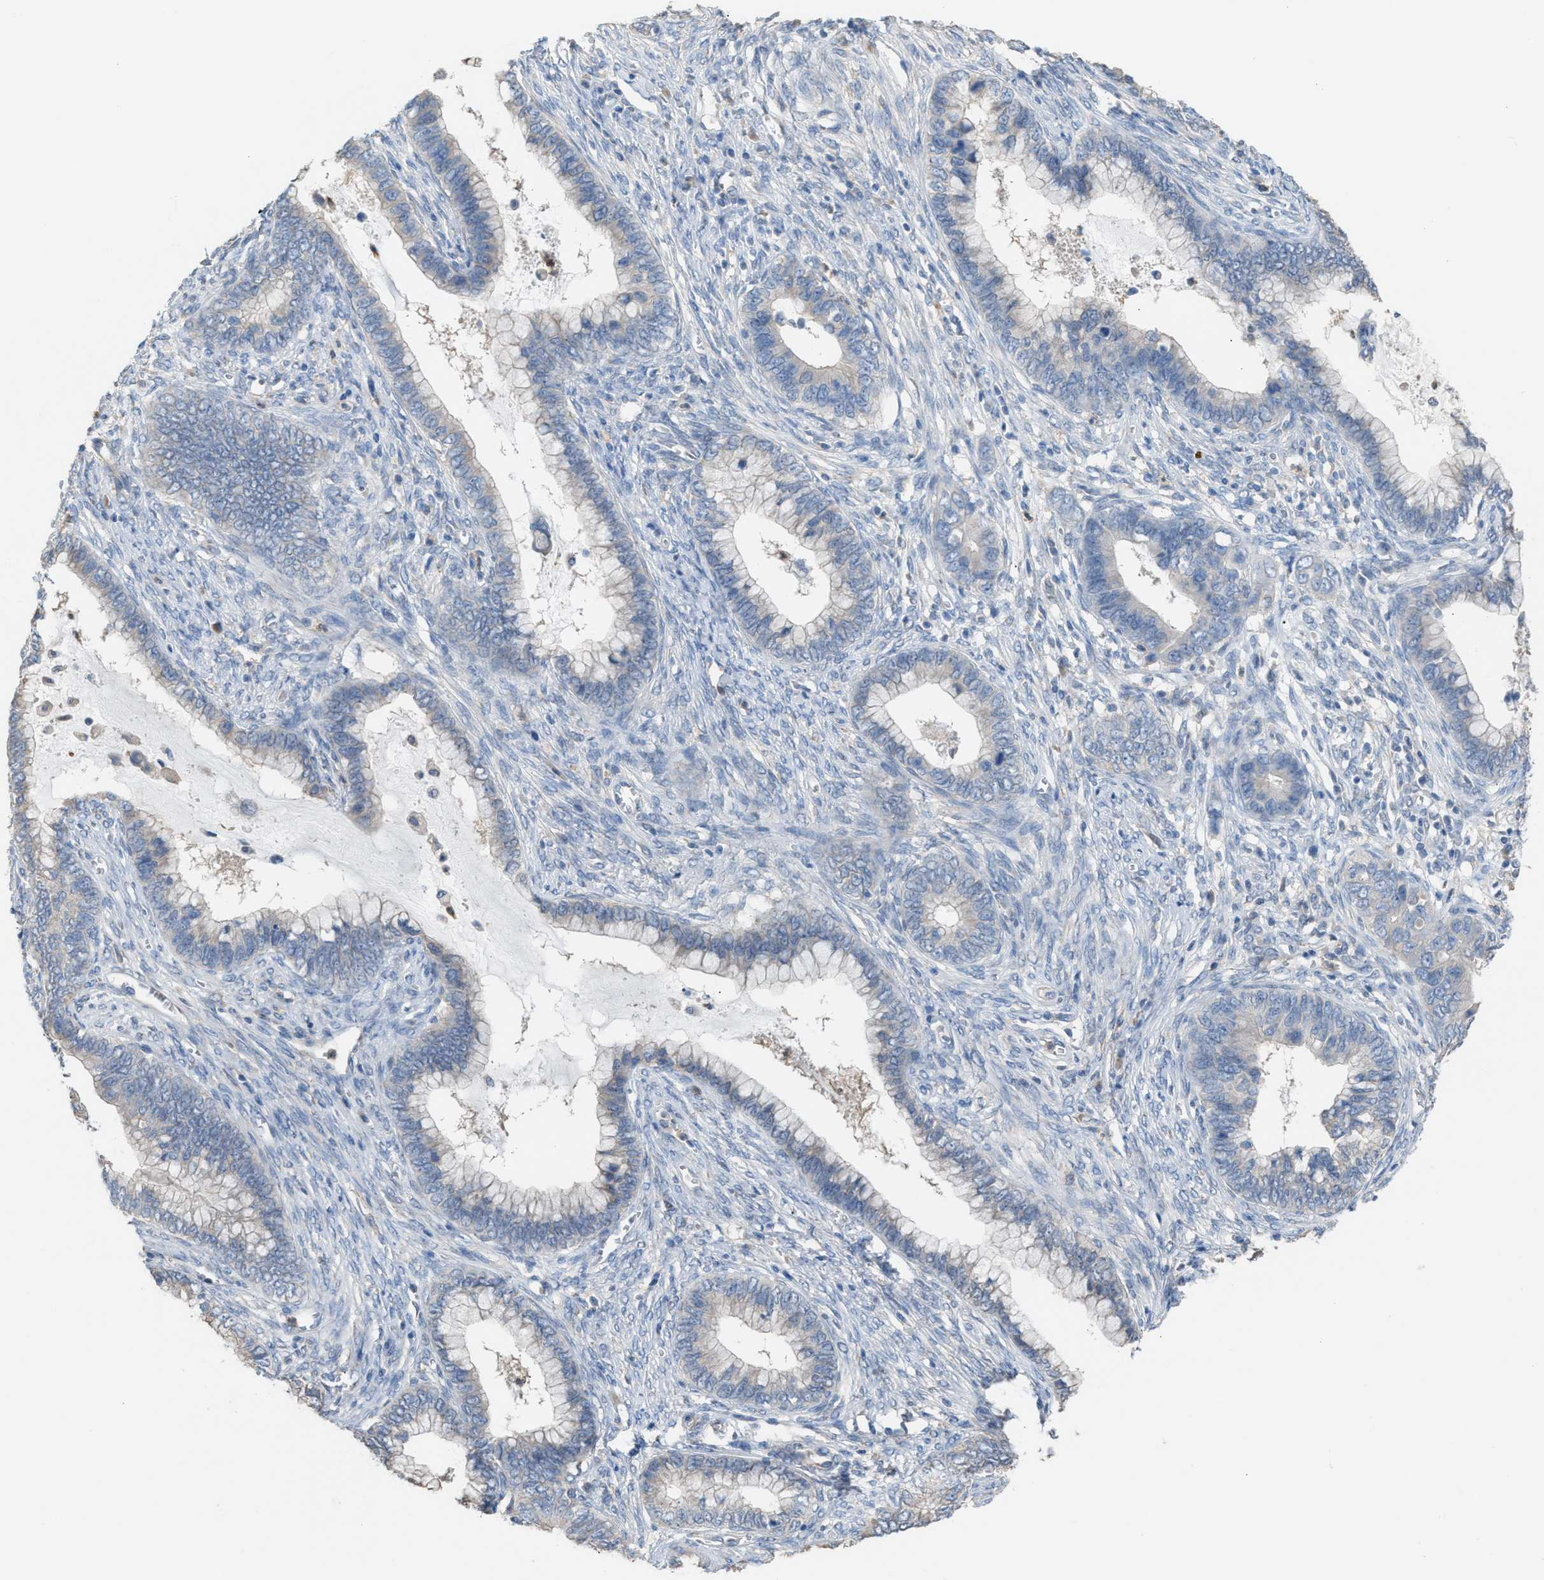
{"staining": {"intensity": "negative", "quantity": "none", "location": "none"}, "tissue": "cervical cancer", "cell_type": "Tumor cells", "image_type": "cancer", "snomed": [{"axis": "morphology", "description": "Adenocarcinoma, NOS"}, {"axis": "topography", "description": "Cervix"}], "caption": "The photomicrograph demonstrates no significant positivity in tumor cells of cervical adenocarcinoma.", "gene": "NQO2", "patient": {"sex": "female", "age": 44}}